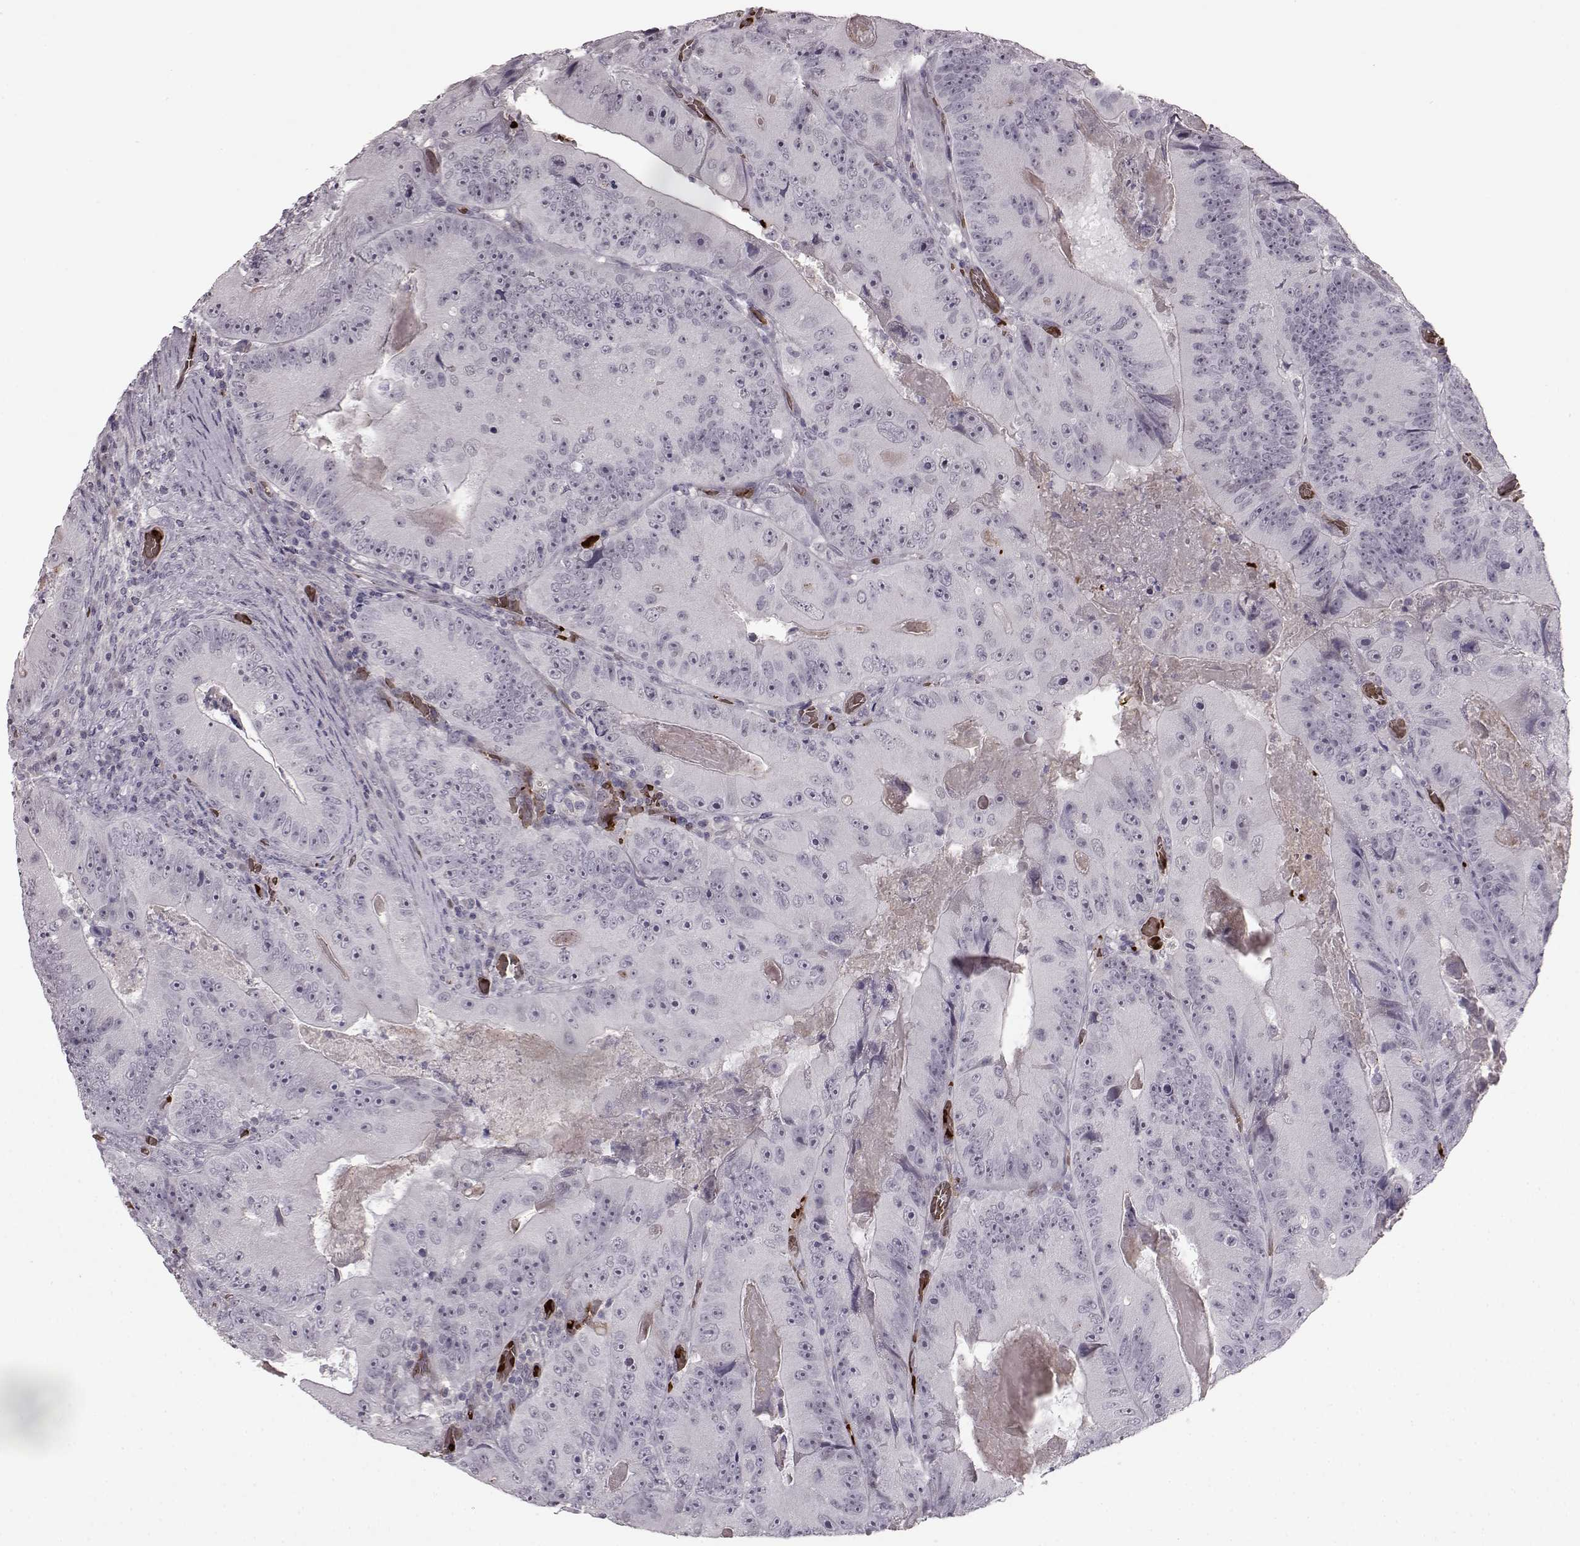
{"staining": {"intensity": "negative", "quantity": "none", "location": "none"}, "tissue": "colorectal cancer", "cell_type": "Tumor cells", "image_type": "cancer", "snomed": [{"axis": "morphology", "description": "Adenocarcinoma, NOS"}, {"axis": "topography", "description": "Colon"}], "caption": "DAB immunohistochemical staining of human colorectal cancer shows no significant staining in tumor cells. (Brightfield microscopy of DAB (3,3'-diaminobenzidine) immunohistochemistry at high magnification).", "gene": "PROP1", "patient": {"sex": "female", "age": 86}}